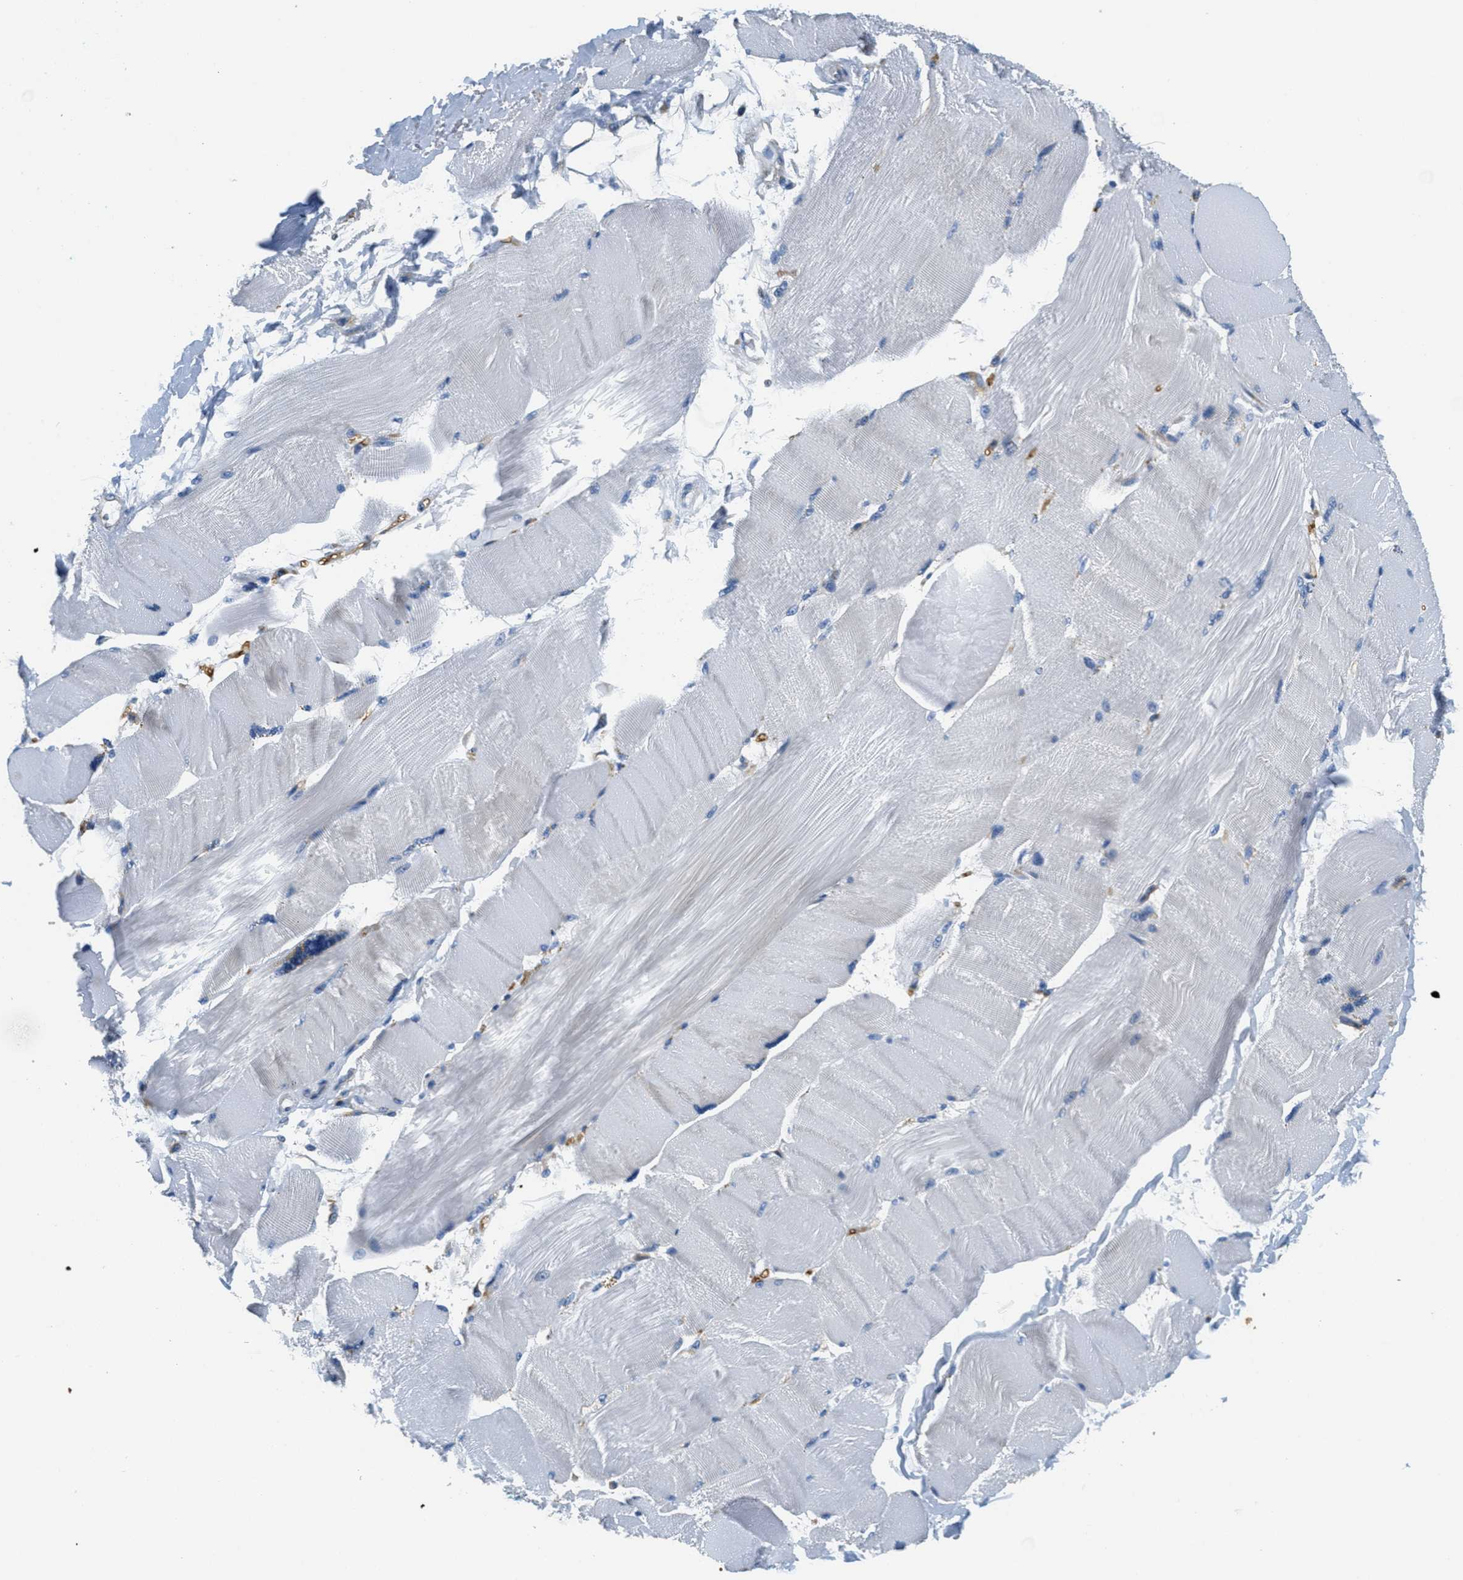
{"staining": {"intensity": "negative", "quantity": "none", "location": "none"}, "tissue": "skeletal muscle", "cell_type": "Myocytes", "image_type": "normal", "snomed": [{"axis": "morphology", "description": "Normal tissue, NOS"}, {"axis": "topography", "description": "Skin"}, {"axis": "topography", "description": "Skeletal muscle"}], "caption": "This is an IHC photomicrograph of normal skeletal muscle. There is no expression in myocytes.", "gene": "CA4", "patient": {"sex": "male", "age": 83}}